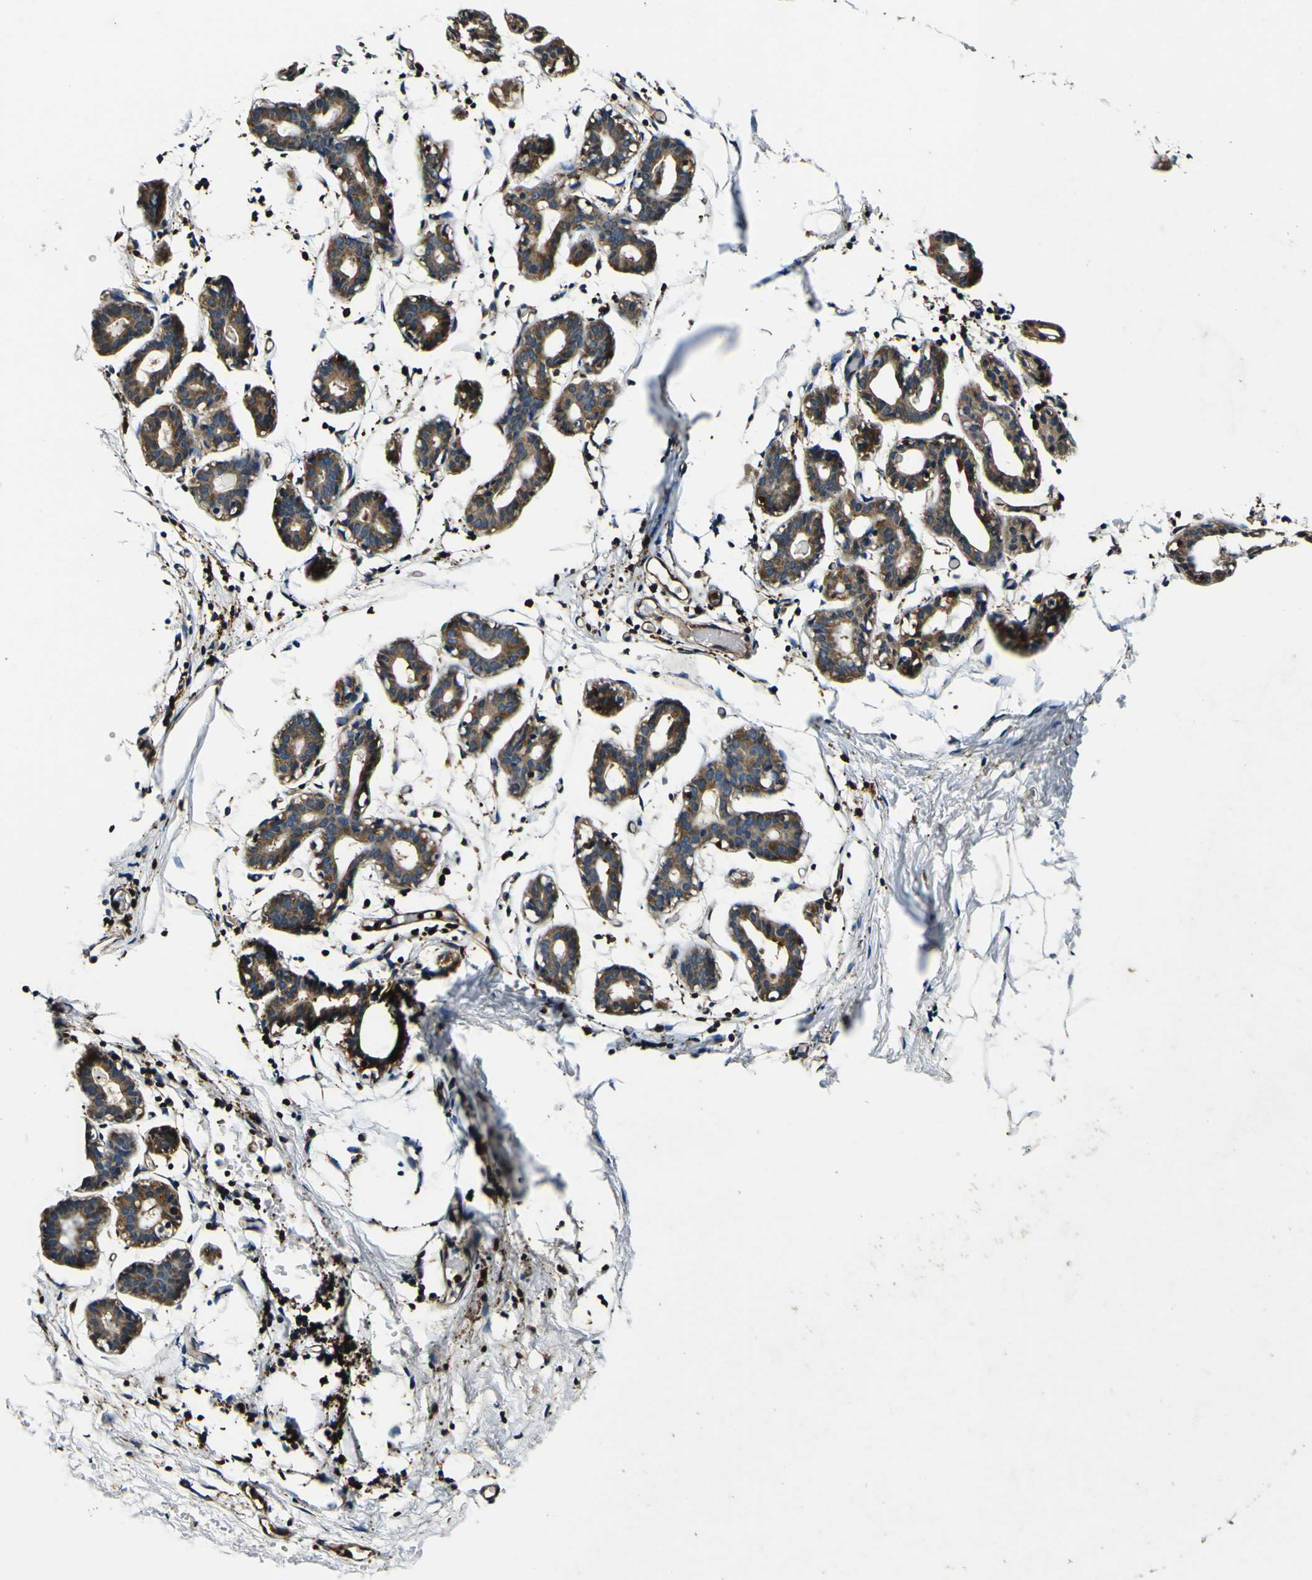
{"staining": {"intensity": "negative", "quantity": "none", "location": "none"}, "tissue": "breast", "cell_type": "Adipocytes", "image_type": "normal", "snomed": [{"axis": "morphology", "description": "Normal tissue, NOS"}, {"axis": "topography", "description": "Breast"}], "caption": "Photomicrograph shows no protein expression in adipocytes of benign breast. The staining was performed using DAB (3,3'-diaminobenzidine) to visualize the protein expression in brown, while the nuclei were stained in blue with hematoxylin (Magnification: 20x).", "gene": "RHOT2", "patient": {"sex": "female", "age": 27}}